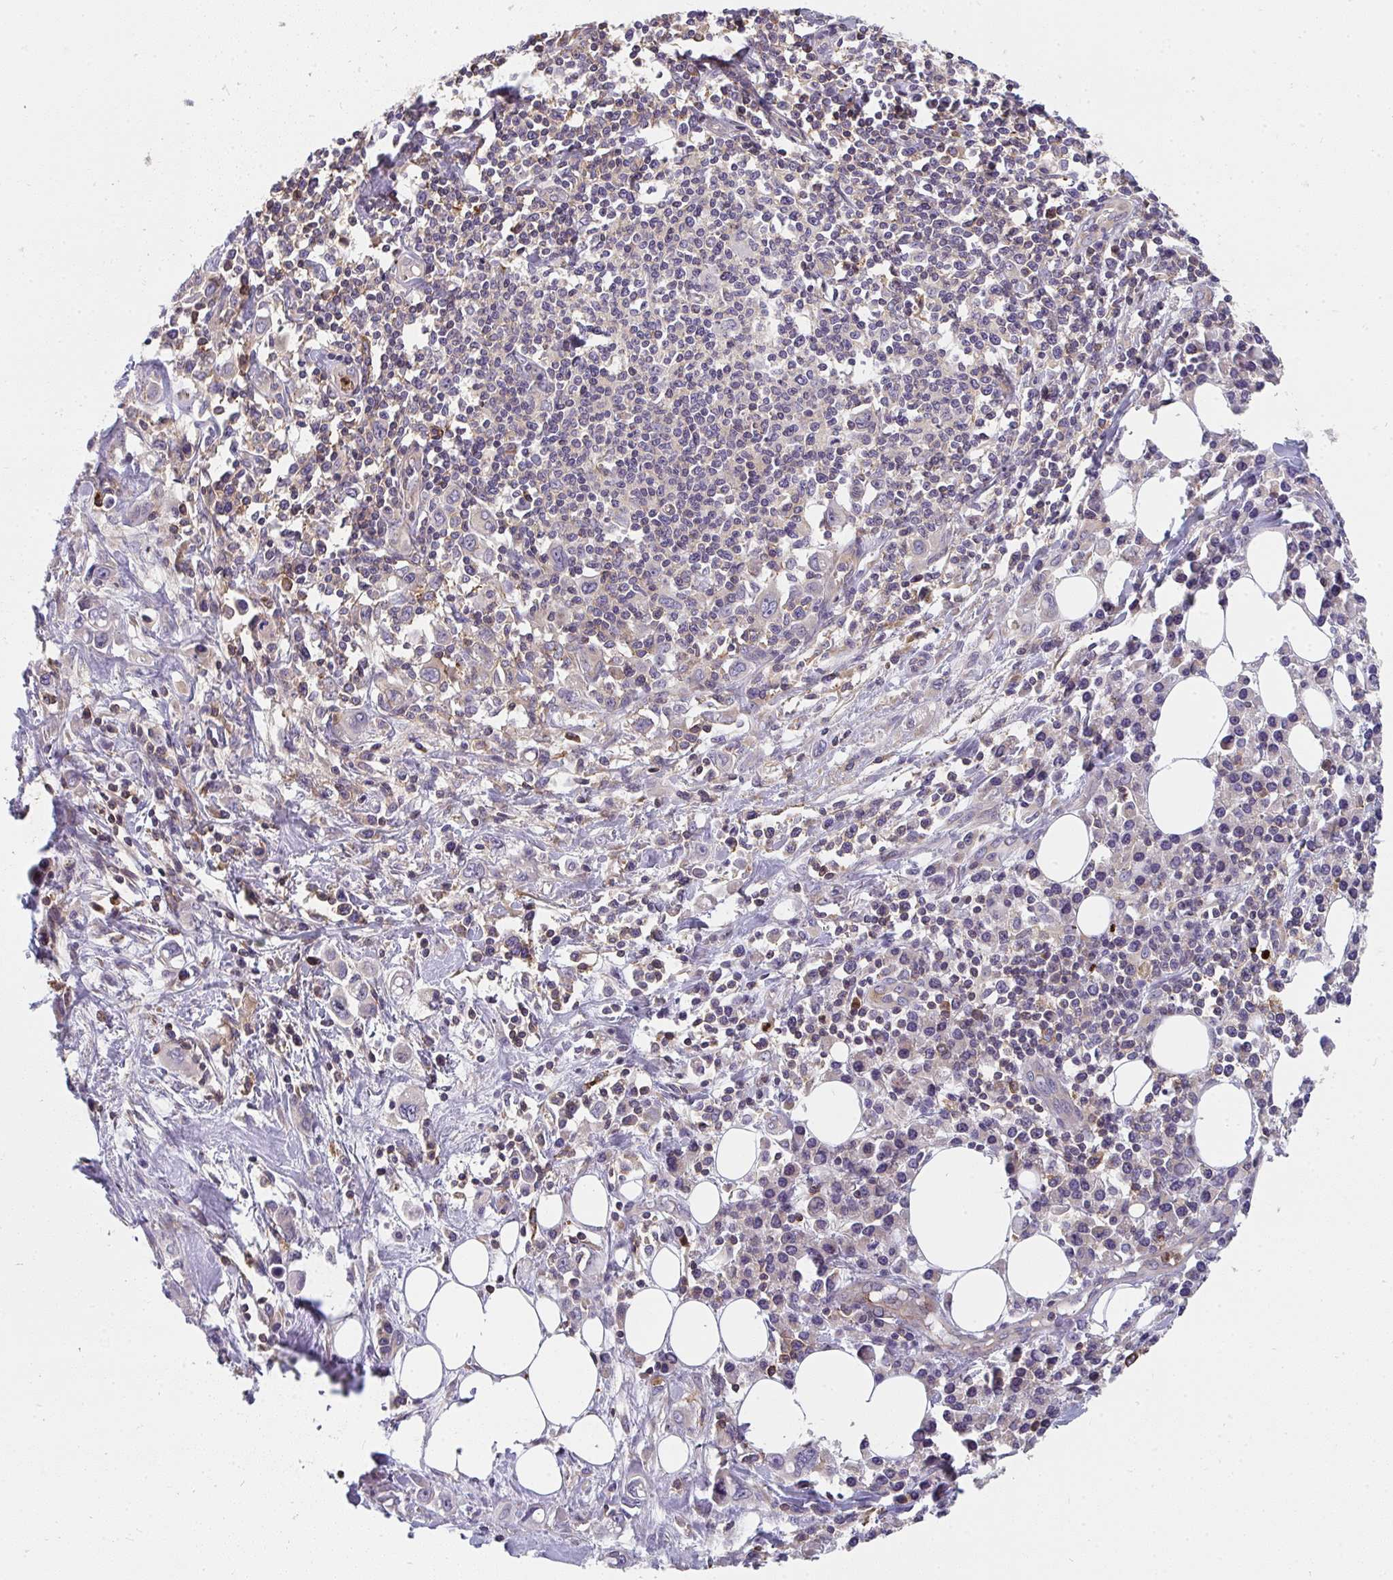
{"staining": {"intensity": "negative", "quantity": "none", "location": "none"}, "tissue": "stomach cancer", "cell_type": "Tumor cells", "image_type": "cancer", "snomed": [{"axis": "morphology", "description": "Adenocarcinoma, NOS"}, {"axis": "topography", "description": "Stomach, upper"}], "caption": "IHC micrograph of human stomach cancer stained for a protein (brown), which displays no positivity in tumor cells.", "gene": "CSF3R", "patient": {"sex": "male", "age": 75}}